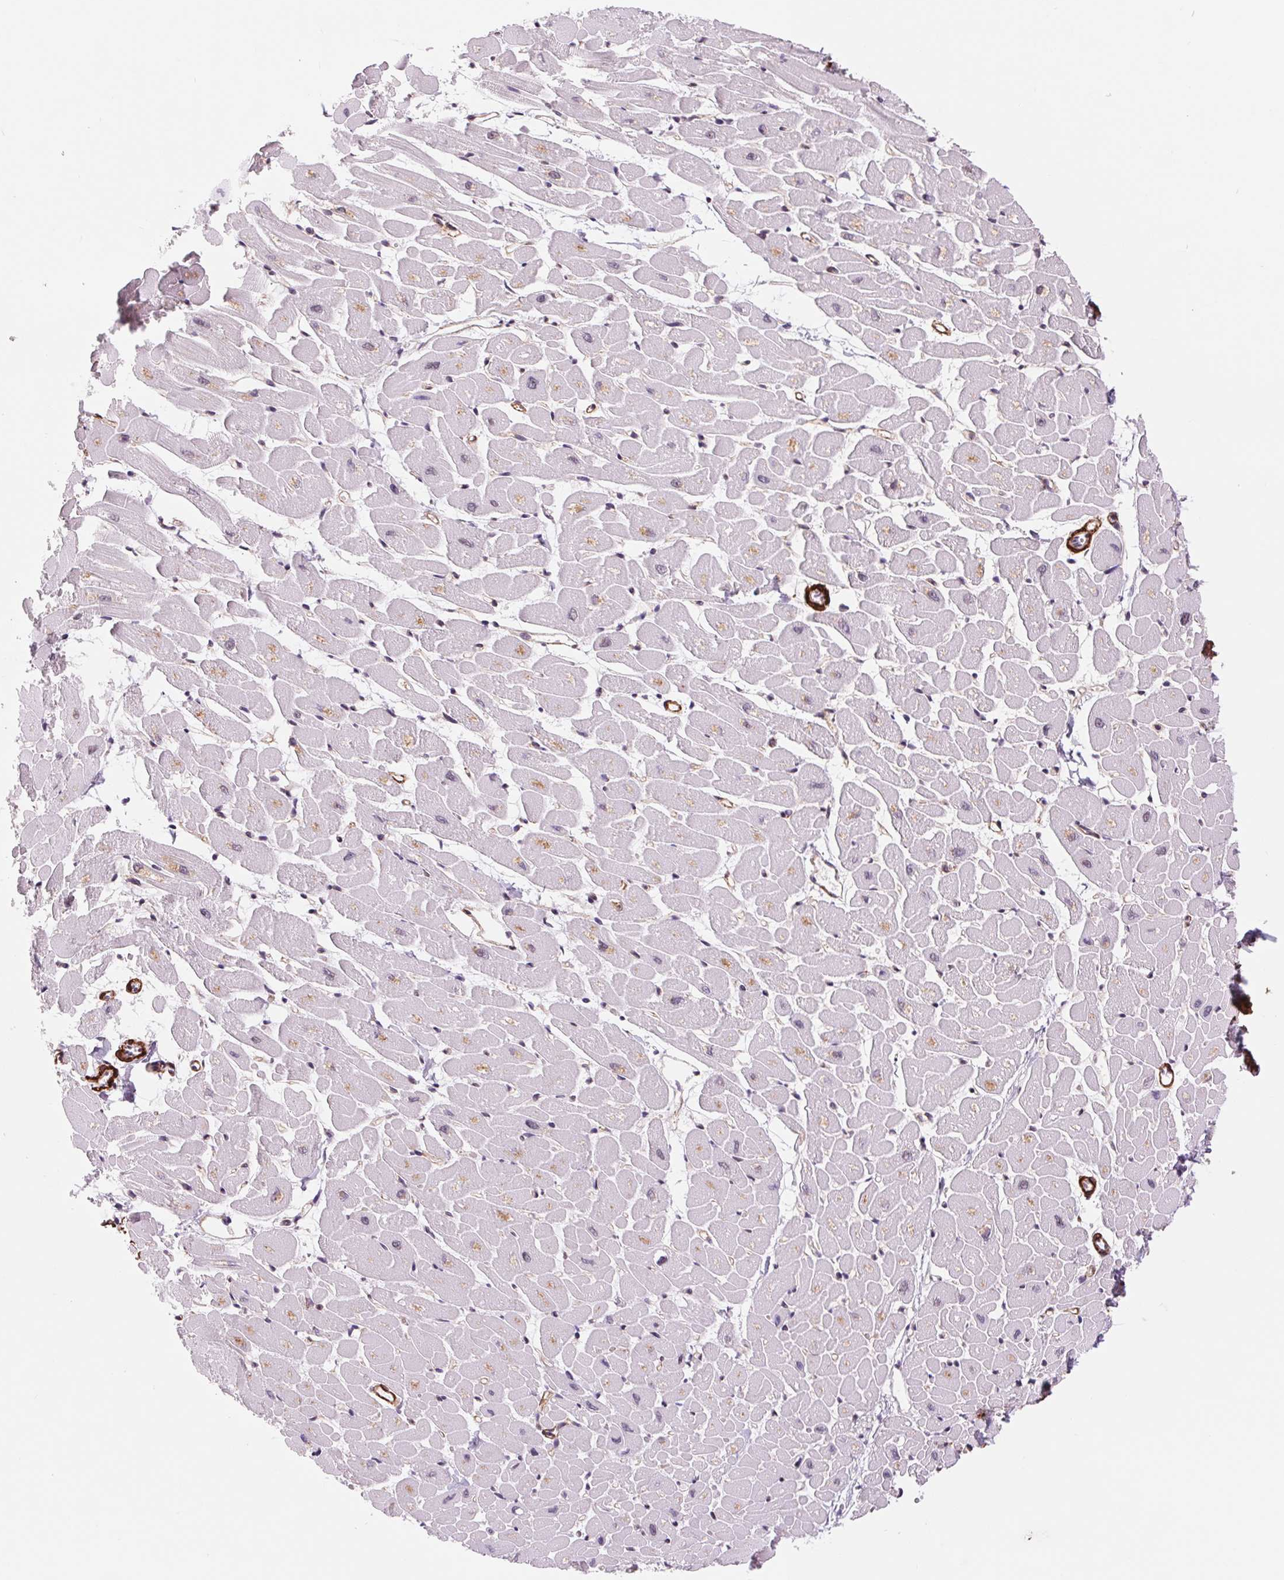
{"staining": {"intensity": "weak", "quantity": "<25%", "location": "cytoplasmic/membranous"}, "tissue": "heart muscle", "cell_type": "Cardiomyocytes", "image_type": "normal", "snomed": [{"axis": "morphology", "description": "Normal tissue, NOS"}, {"axis": "topography", "description": "Heart"}], "caption": "This is a histopathology image of immunohistochemistry (IHC) staining of unremarkable heart muscle, which shows no positivity in cardiomyocytes. (Immunohistochemistry, brightfield microscopy, high magnification).", "gene": "BCAT1", "patient": {"sex": "male", "age": 57}}